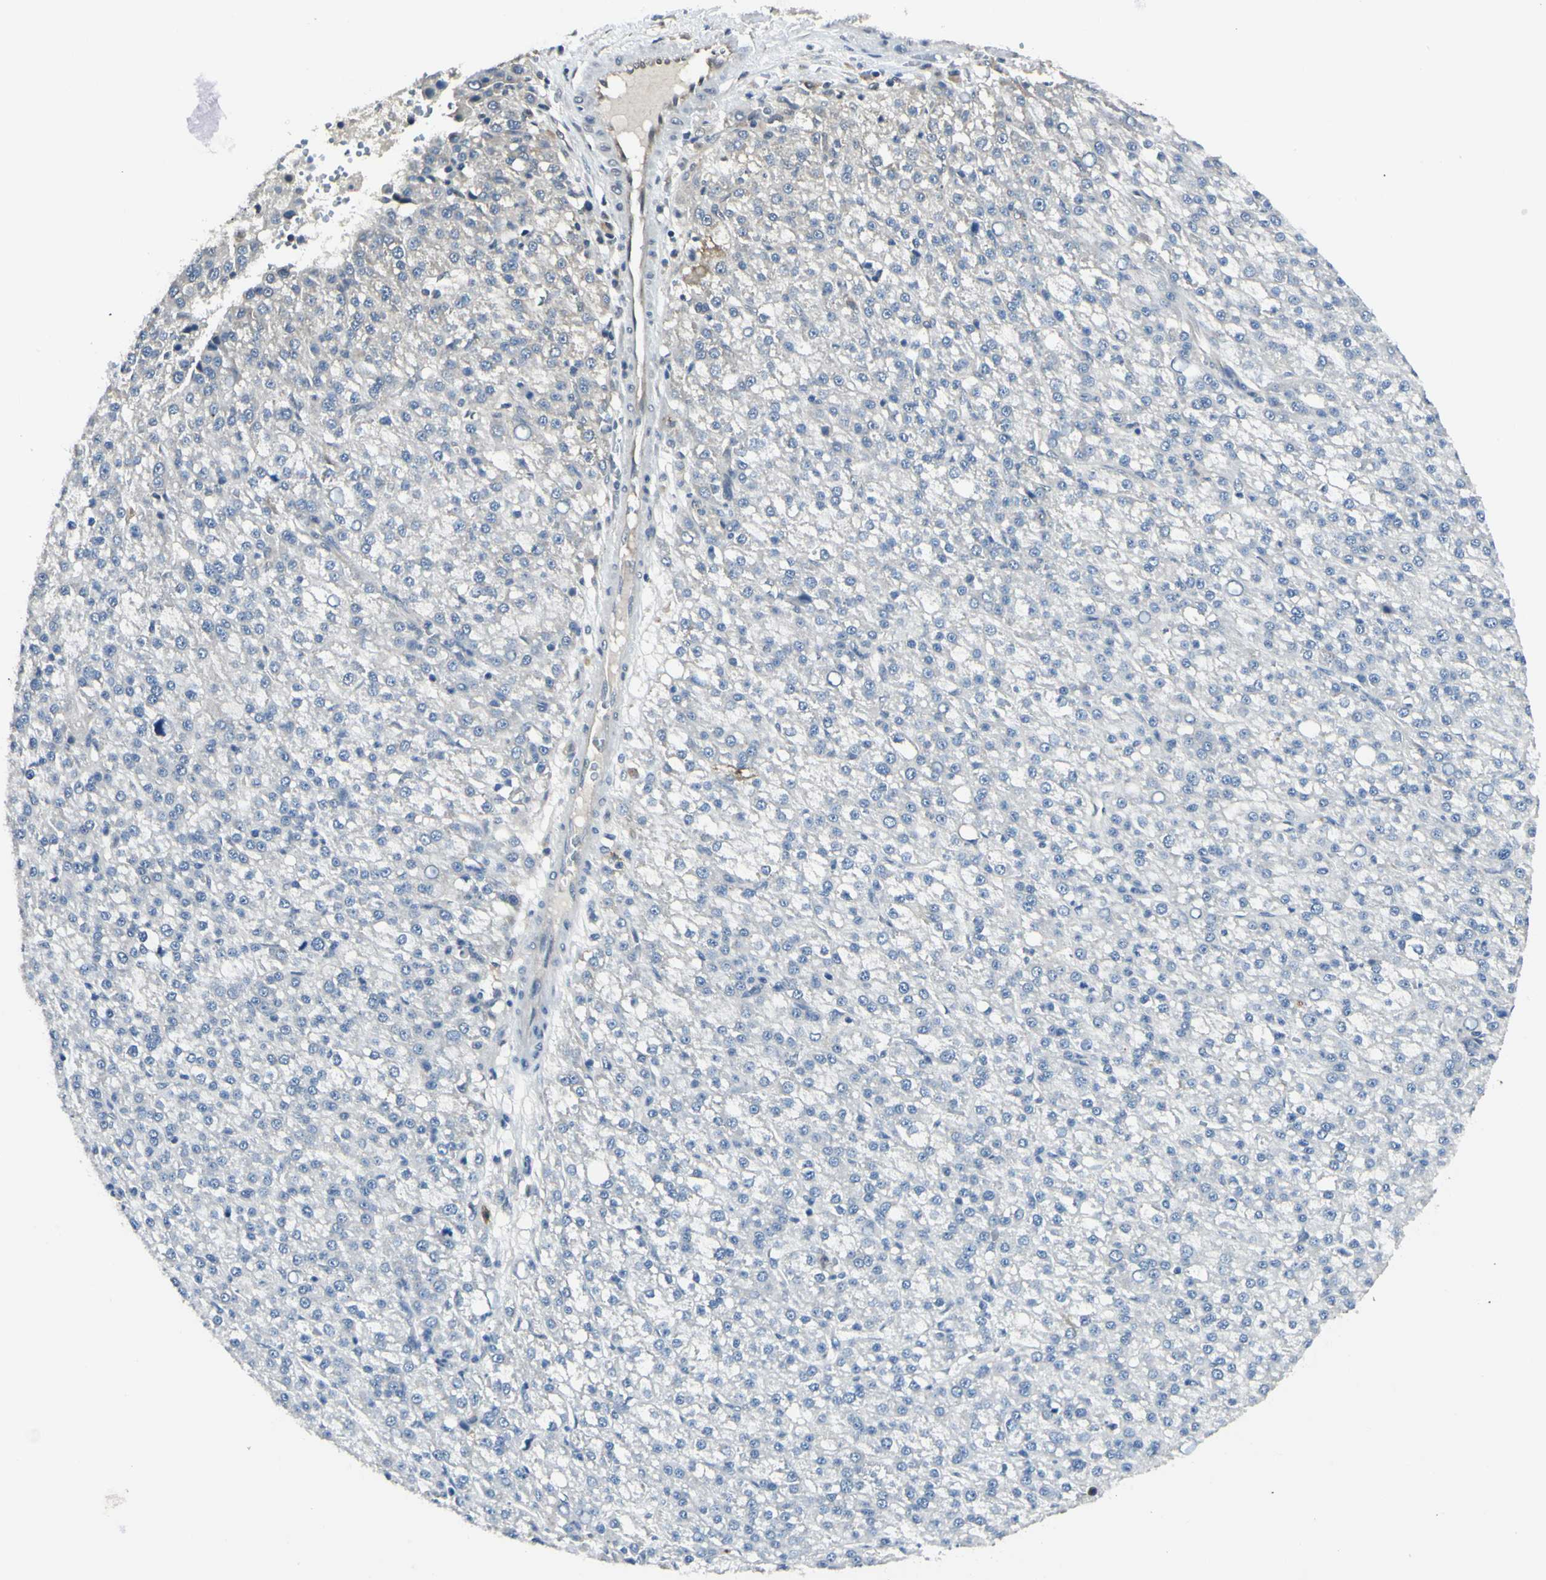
{"staining": {"intensity": "negative", "quantity": "none", "location": "none"}, "tissue": "liver cancer", "cell_type": "Tumor cells", "image_type": "cancer", "snomed": [{"axis": "morphology", "description": "Carcinoma, Hepatocellular, NOS"}, {"axis": "topography", "description": "Liver"}], "caption": "Tumor cells are negative for brown protein staining in liver hepatocellular carcinoma. (Stains: DAB immunohistochemistry with hematoxylin counter stain, Microscopy: brightfield microscopy at high magnification).", "gene": "PSMD5", "patient": {"sex": "female", "age": 58}}